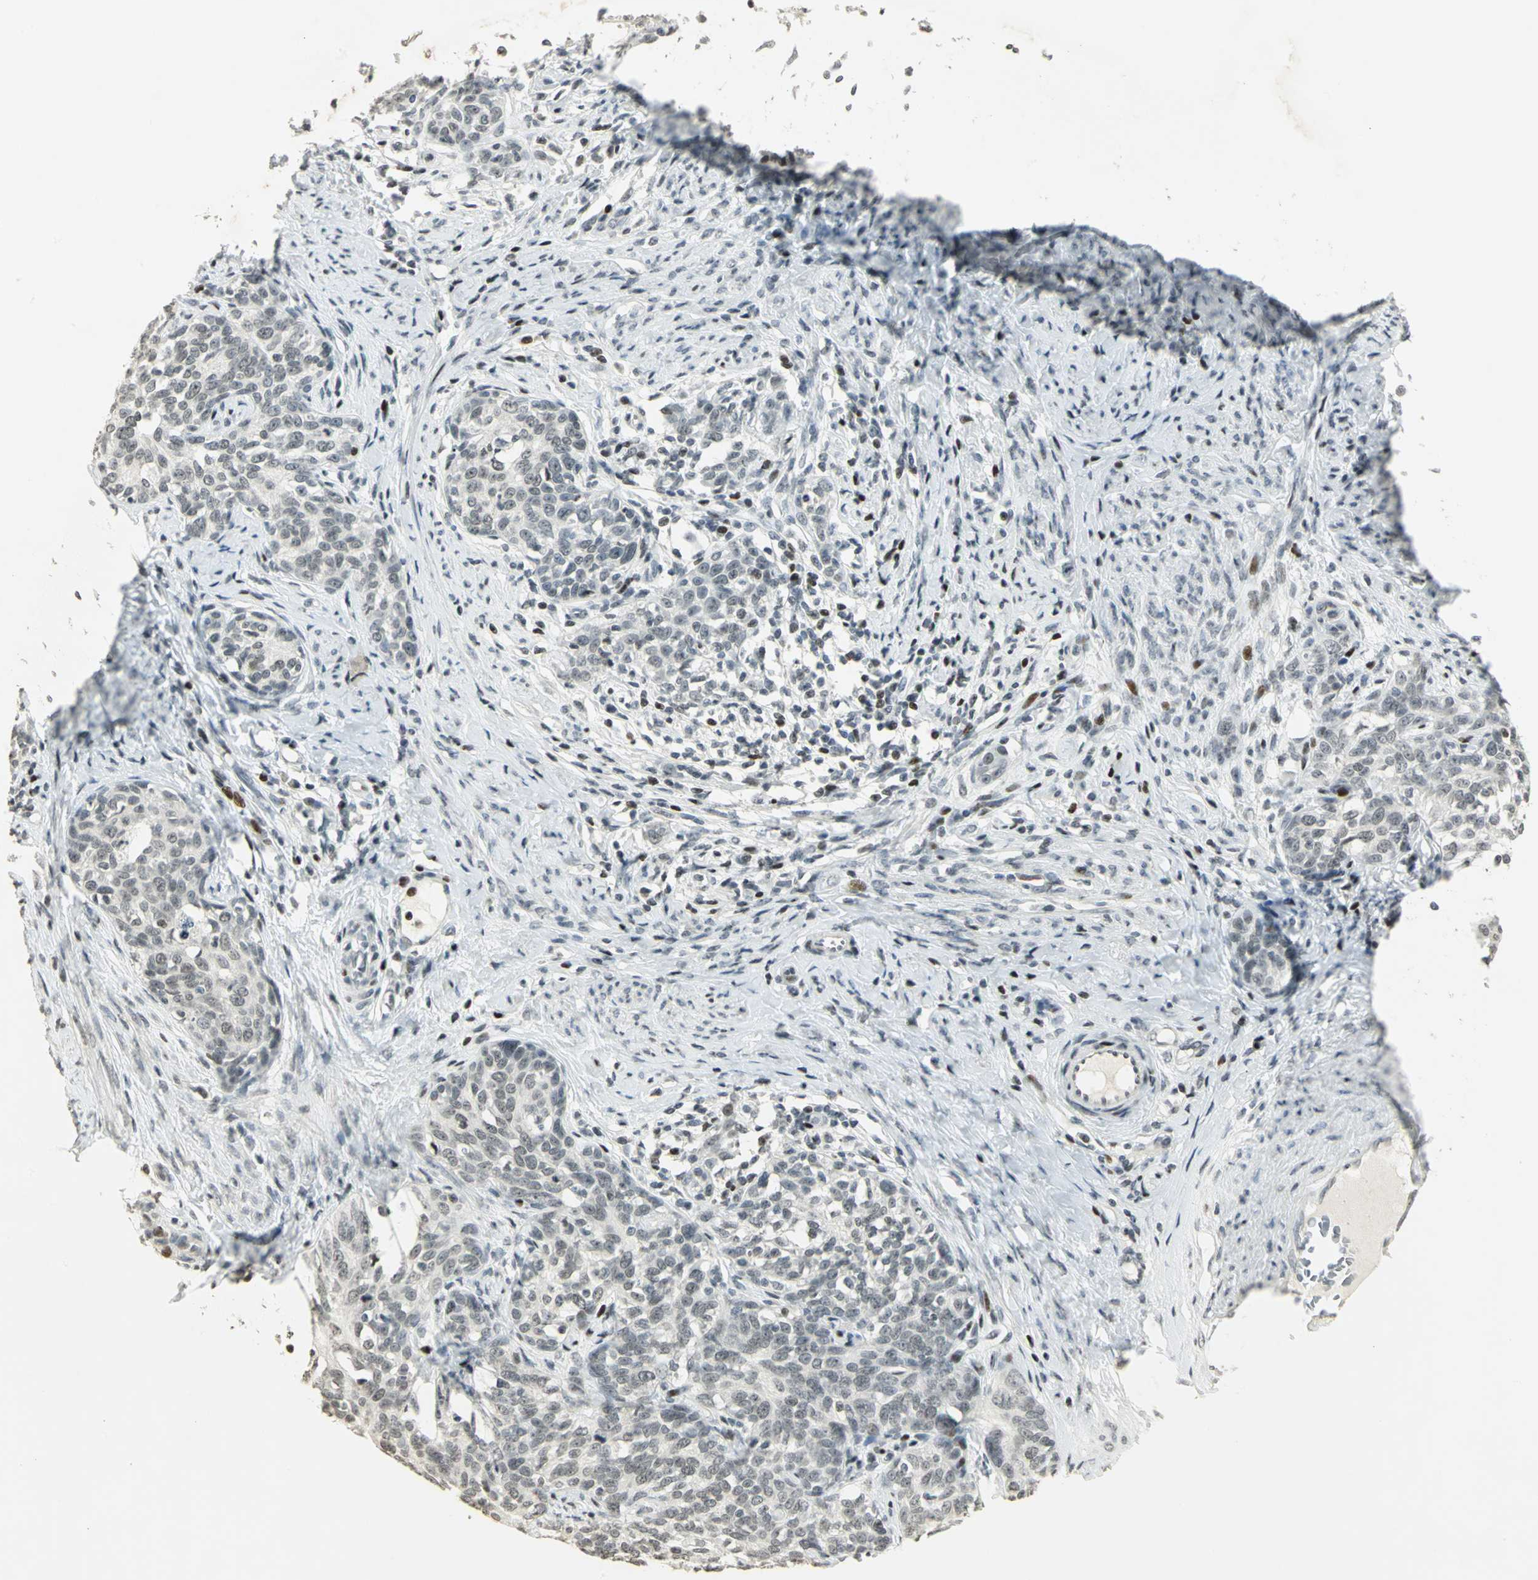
{"staining": {"intensity": "weak", "quantity": "<25%", "location": "nuclear"}, "tissue": "cervical cancer", "cell_type": "Tumor cells", "image_type": "cancer", "snomed": [{"axis": "morphology", "description": "Squamous cell carcinoma, NOS"}, {"axis": "morphology", "description": "Adenocarcinoma, NOS"}, {"axis": "topography", "description": "Cervix"}], "caption": "There is no significant positivity in tumor cells of cervical cancer.", "gene": "KDM1A", "patient": {"sex": "female", "age": 52}}